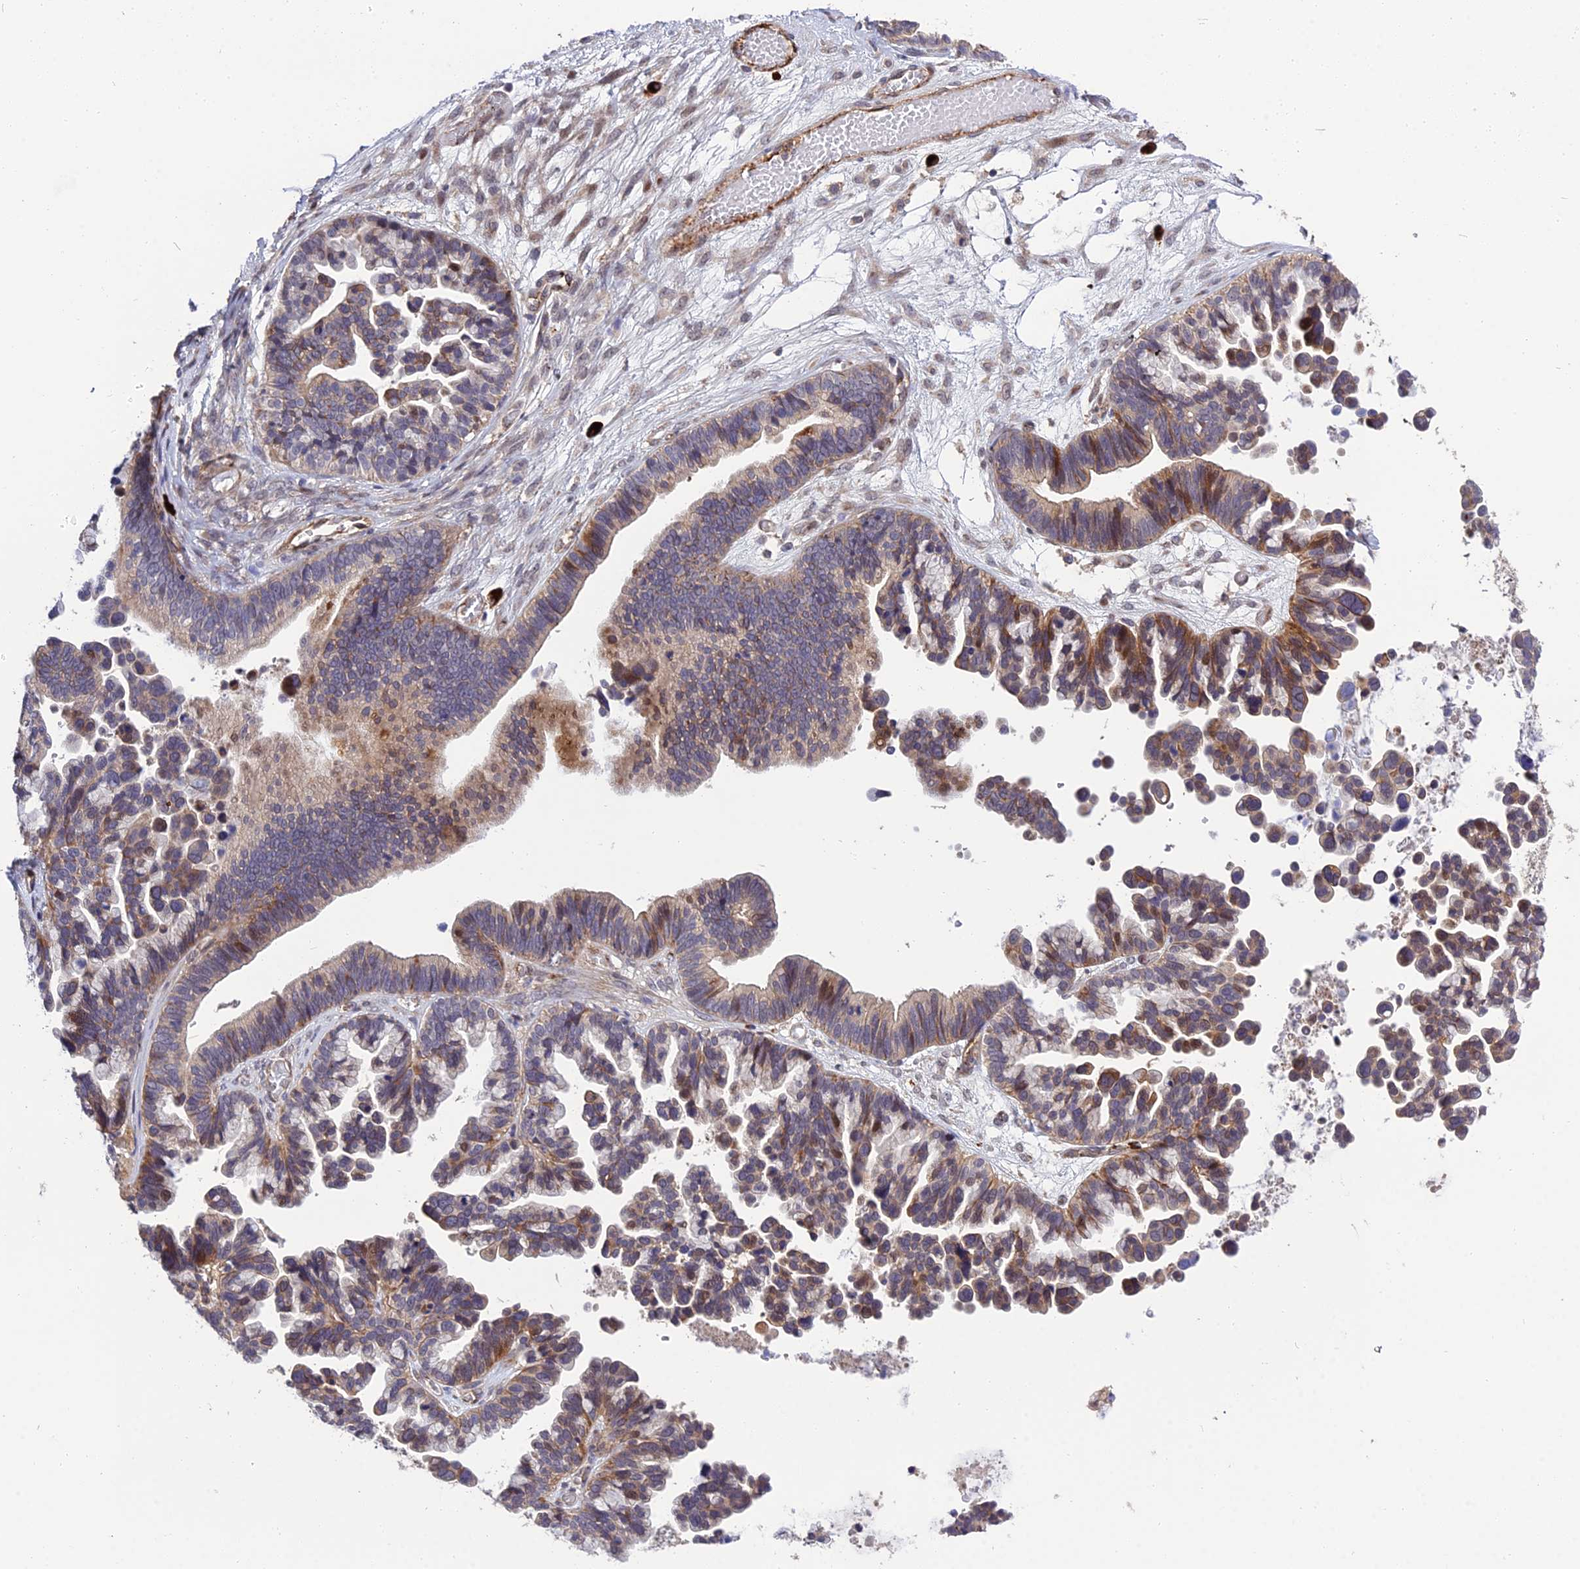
{"staining": {"intensity": "moderate", "quantity": "<25%", "location": "cytoplasmic/membranous"}, "tissue": "ovarian cancer", "cell_type": "Tumor cells", "image_type": "cancer", "snomed": [{"axis": "morphology", "description": "Cystadenocarcinoma, serous, NOS"}, {"axis": "topography", "description": "Ovary"}], "caption": "Immunohistochemistry (IHC) photomicrograph of neoplastic tissue: serous cystadenocarcinoma (ovarian) stained using immunohistochemistry shows low levels of moderate protein expression localized specifically in the cytoplasmic/membranous of tumor cells, appearing as a cytoplasmic/membranous brown color.", "gene": "MFSD2A", "patient": {"sex": "female", "age": 56}}